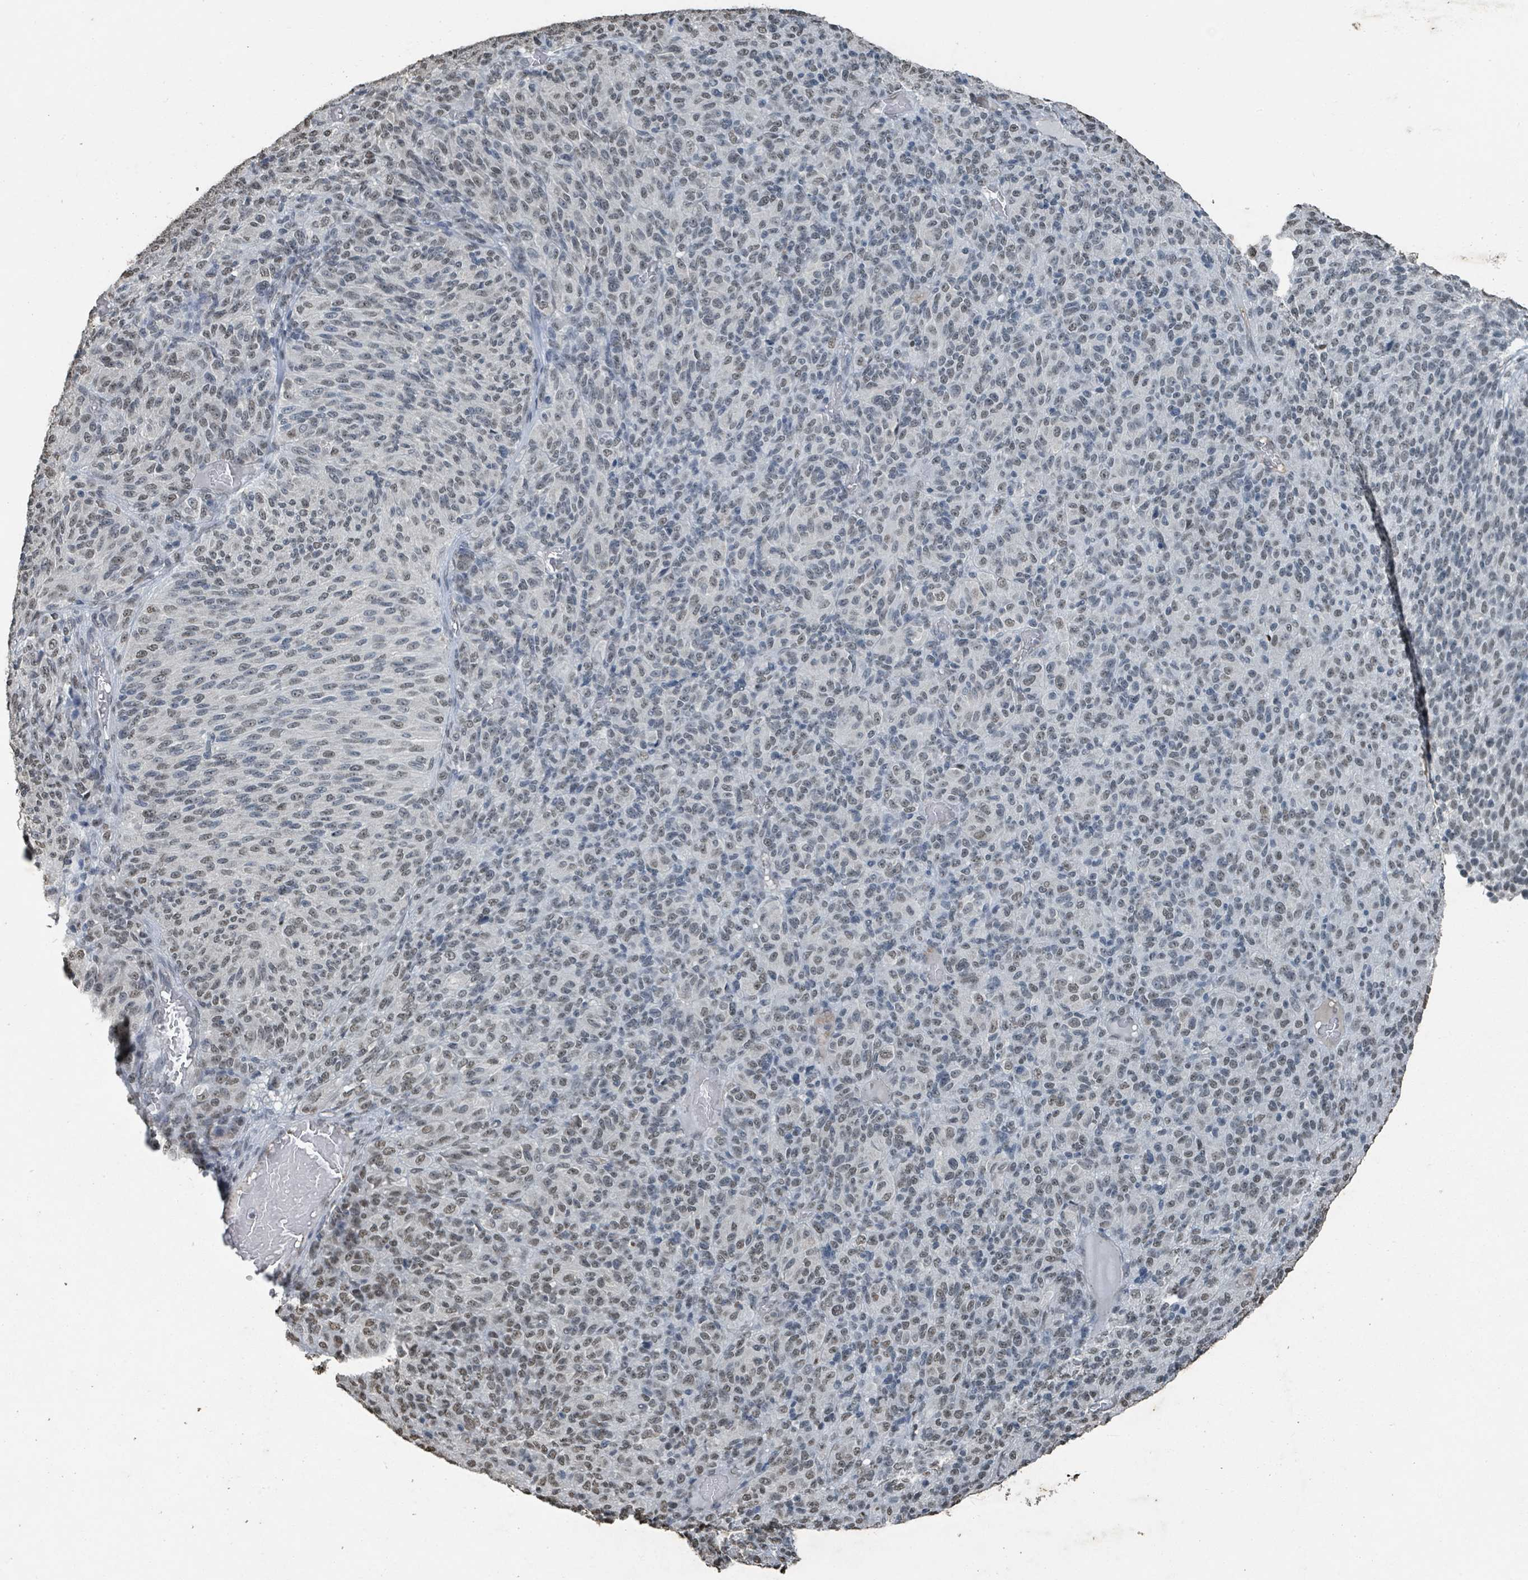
{"staining": {"intensity": "weak", "quantity": "25%-75%", "location": "nuclear"}, "tissue": "melanoma", "cell_type": "Tumor cells", "image_type": "cancer", "snomed": [{"axis": "morphology", "description": "Malignant melanoma, Metastatic site"}, {"axis": "topography", "description": "Brain"}], "caption": "An immunohistochemistry histopathology image of neoplastic tissue is shown. Protein staining in brown highlights weak nuclear positivity in melanoma within tumor cells.", "gene": "PHIP", "patient": {"sex": "female", "age": 56}}